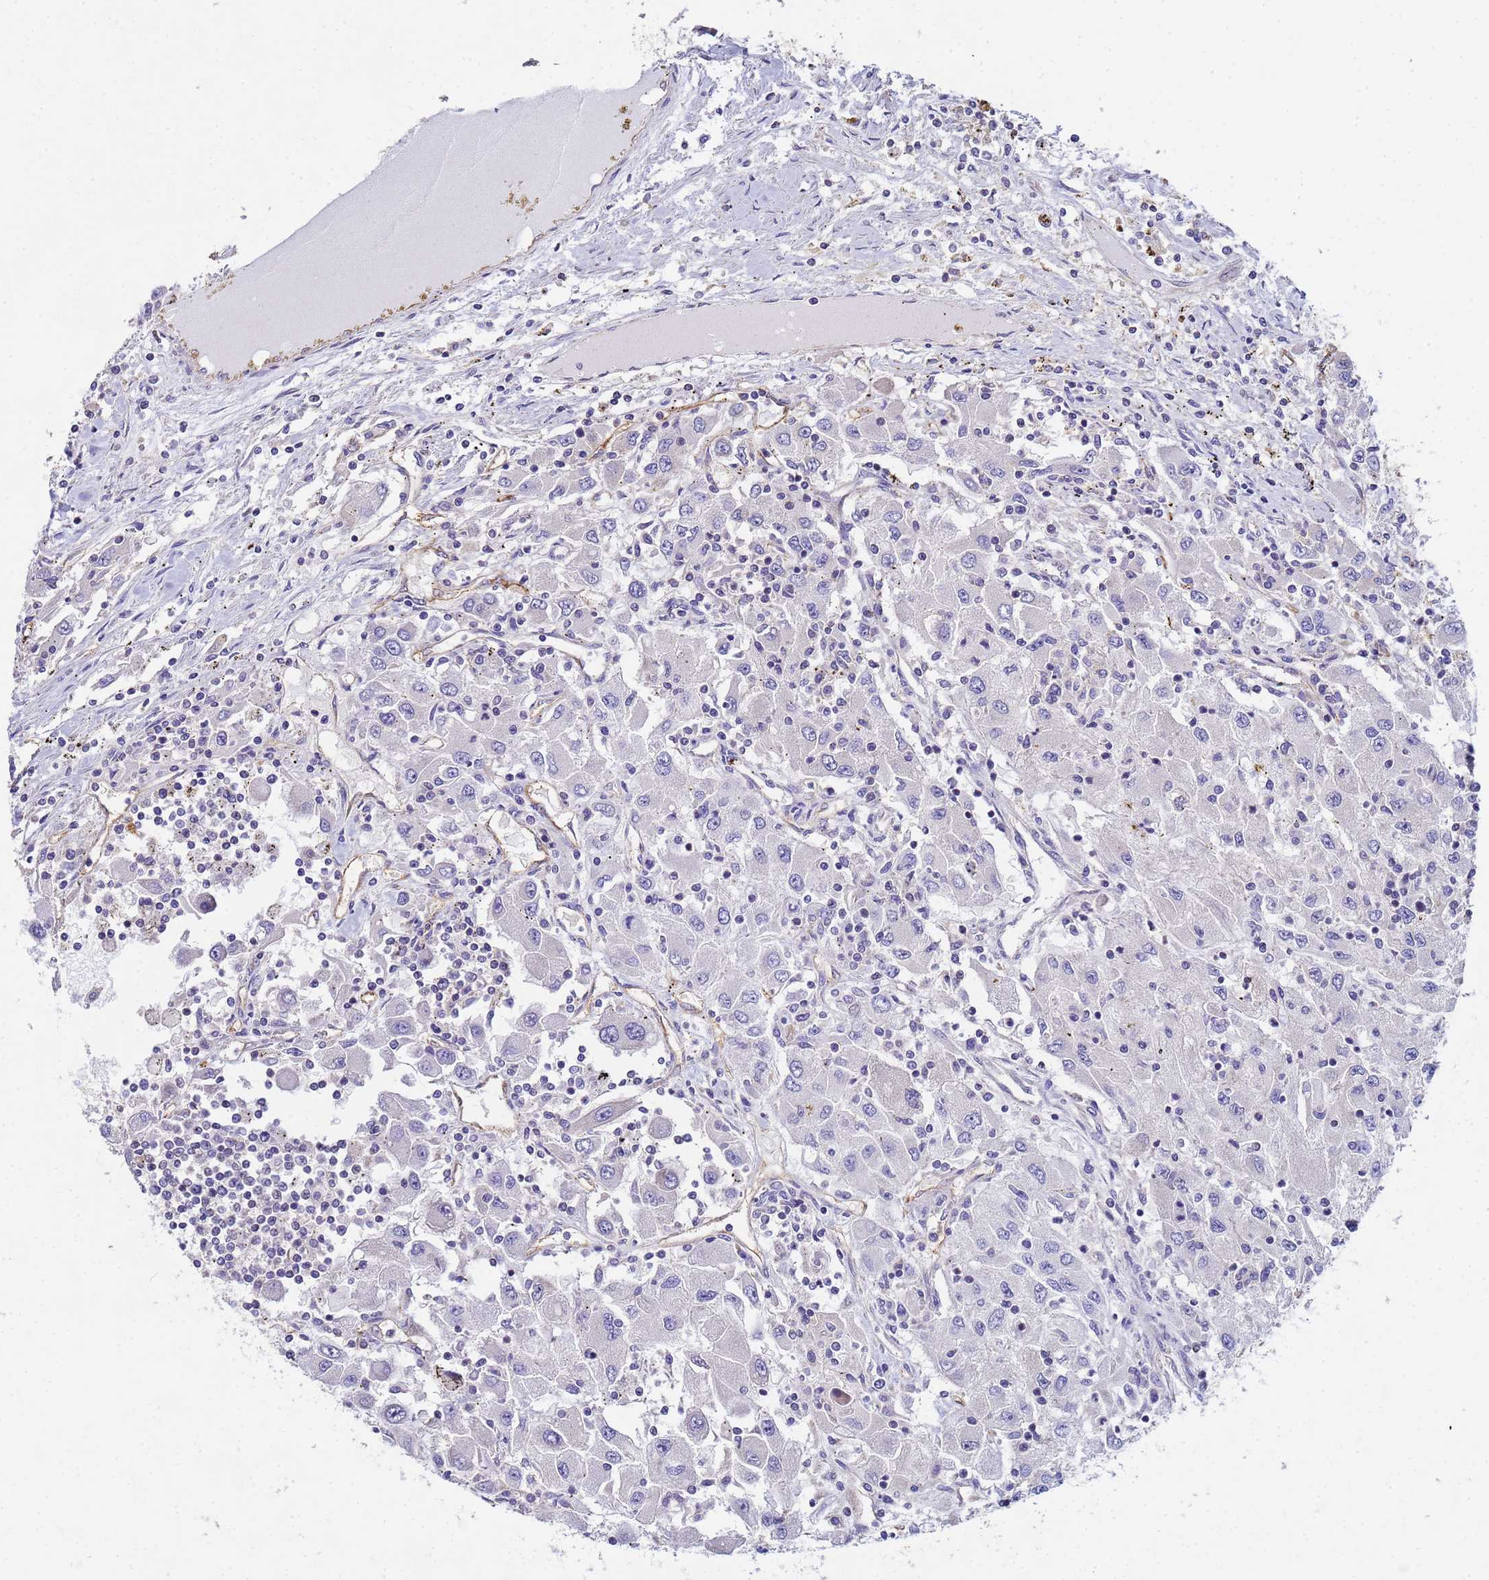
{"staining": {"intensity": "negative", "quantity": "none", "location": "none"}, "tissue": "renal cancer", "cell_type": "Tumor cells", "image_type": "cancer", "snomed": [{"axis": "morphology", "description": "Adenocarcinoma, NOS"}, {"axis": "topography", "description": "Kidney"}], "caption": "A histopathology image of human renal cancer is negative for staining in tumor cells.", "gene": "CDC34", "patient": {"sex": "female", "age": 67}}